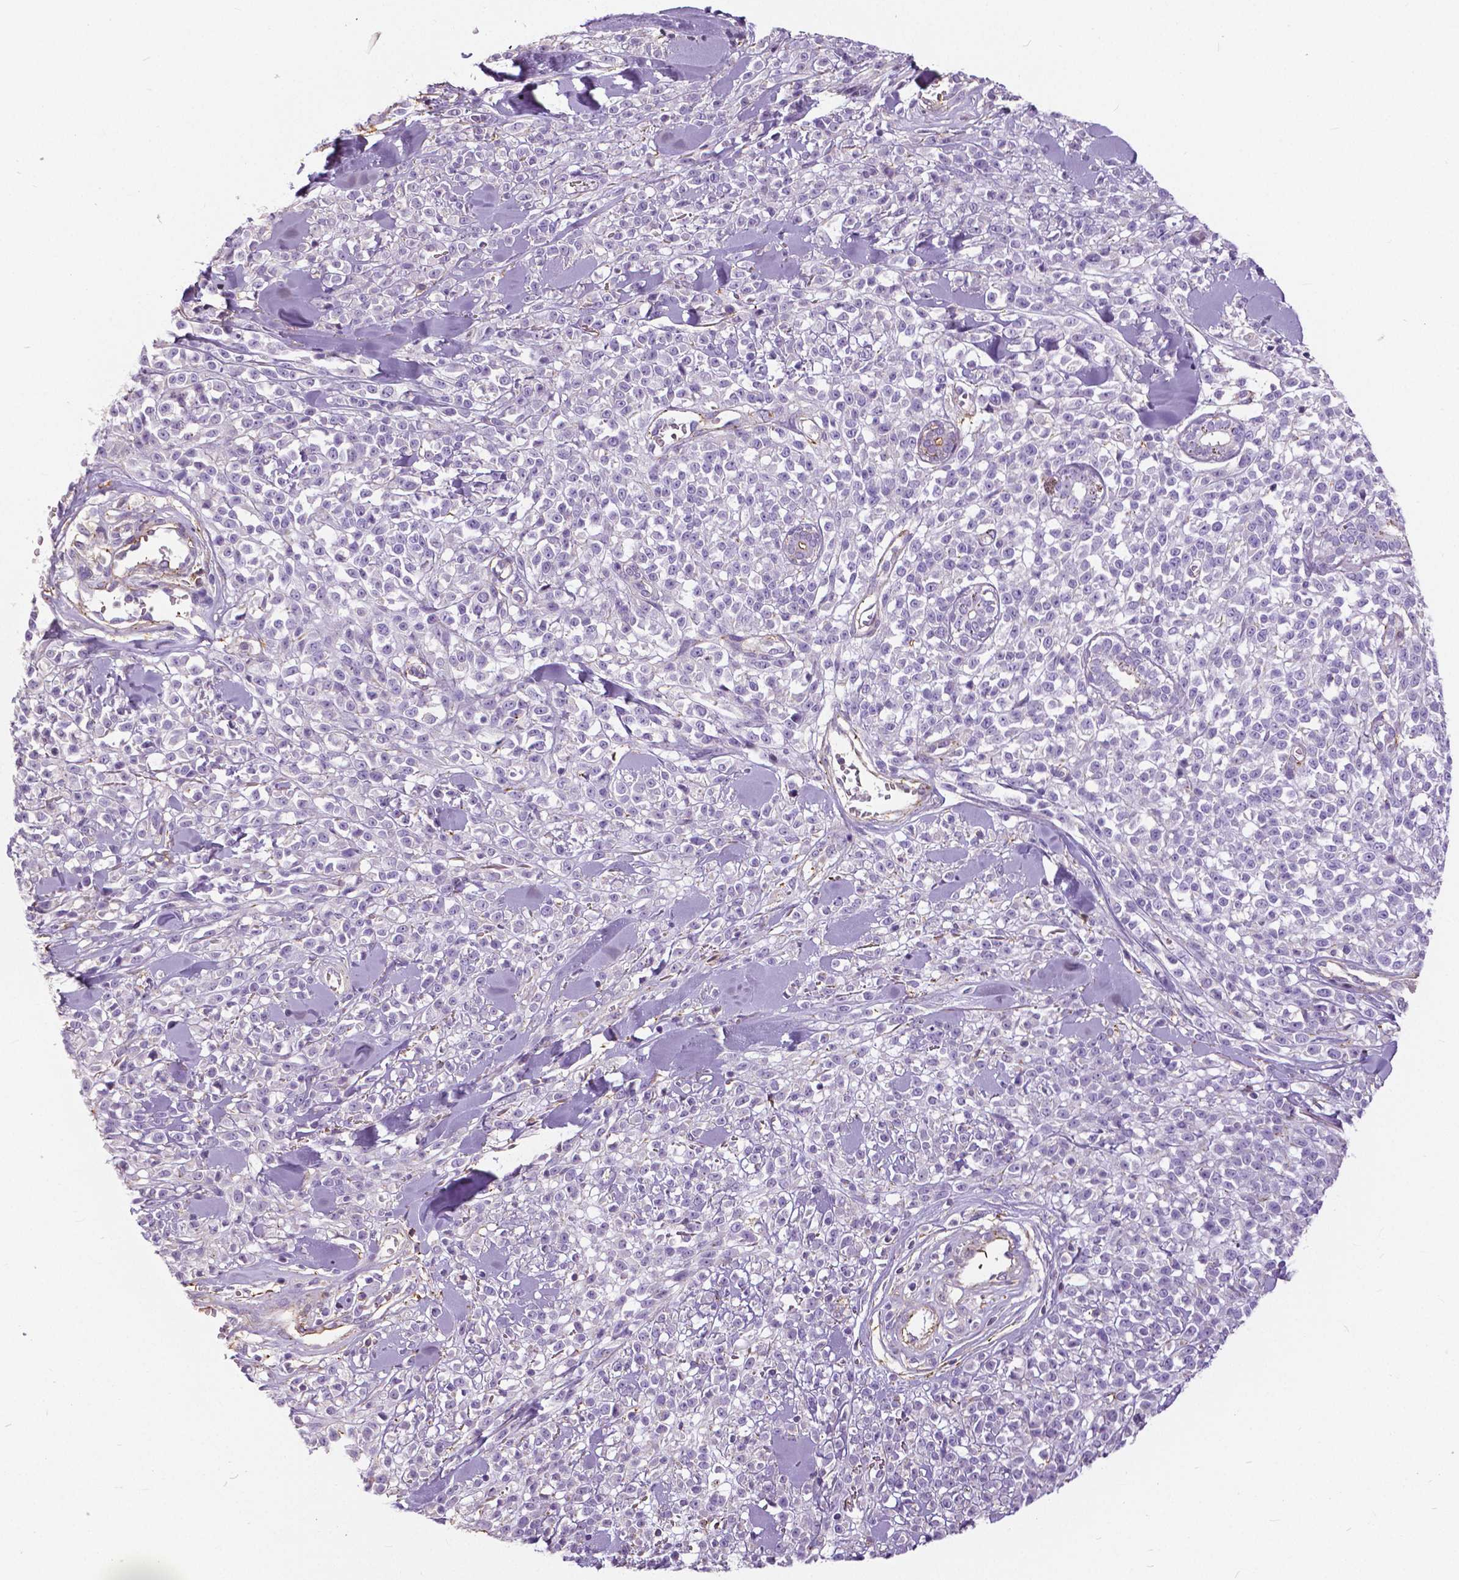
{"staining": {"intensity": "negative", "quantity": "none", "location": "none"}, "tissue": "melanoma", "cell_type": "Tumor cells", "image_type": "cancer", "snomed": [{"axis": "morphology", "description": "Malignant melanoma, NOS"}, {"axis": "topography", "description": "Skin"}, {"axis": "topography", "description": "Skin of trunk"}], "caption": "Malignant melanoma was stained to show a protein in brown. There is no significant expression in tumor cells.", "gene": "ANXA13", "patient": {"sex": "male", "age": 74}}